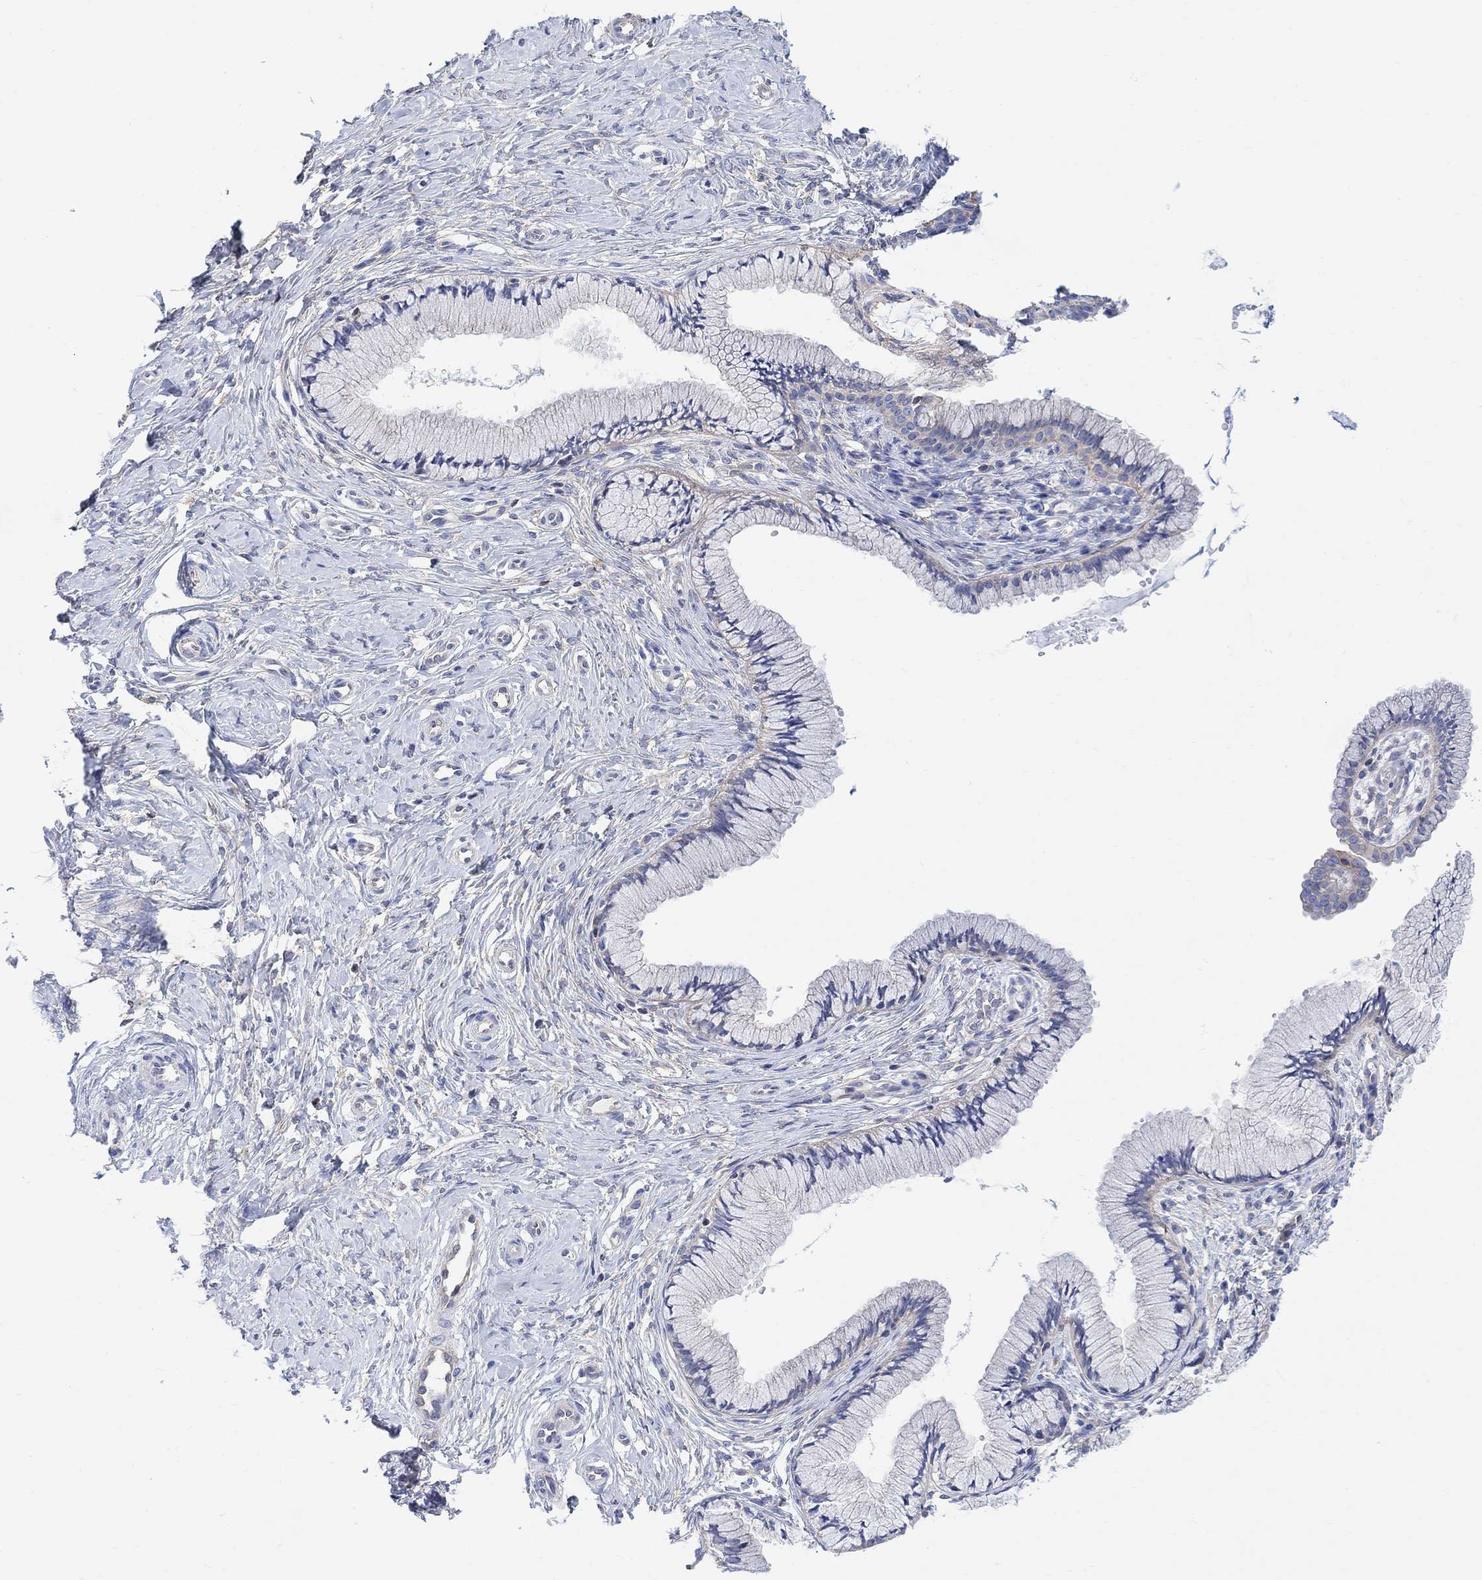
{"staining": {"intensity": "negative", "quantity": "none", "location": "none"}, "tissue": "cervix", "cell_type": "Glandular cells", "image_type": "normal", "snomed": [{"axis": "morphology", "description": "Normal tissue, NOS"}, {"axis": "topography", "description": "Cervix"}], "caption": "The micrograph shows no staining of glandular cells in benign cervix. (Brightfield microscopy of DAB (3,3'-diaminobenzidine) immunohistochemistry (IHC) at high magnification).", "gene": "GBP5", "patient": {"sex": "female", "age": 37}}